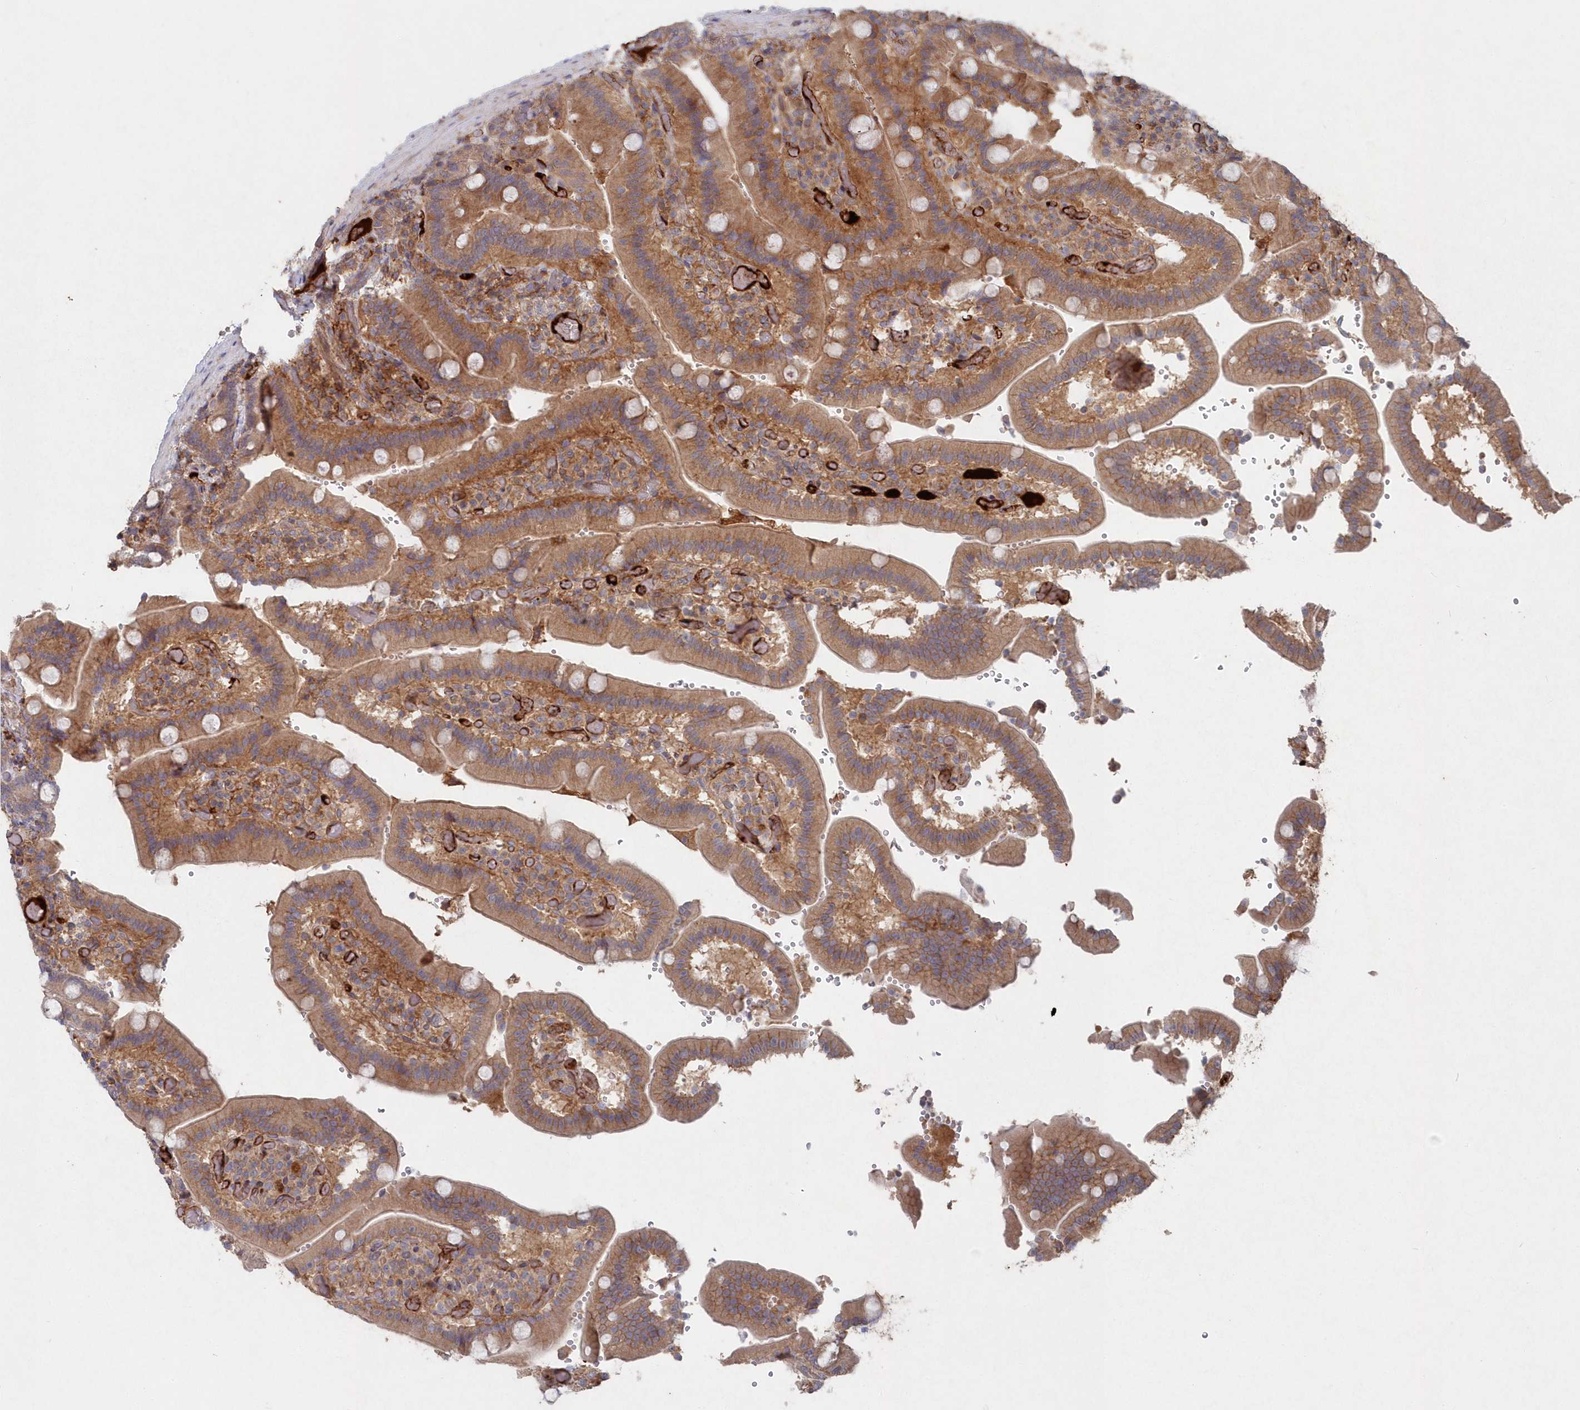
{"staining": {"intensity": "moderate", "quantity": ">75%", "location": "cytoplasmic/membranous"}, "tissue": "duodenum", "cell_type": "Glandular cells", "image_type": "normal", "snomed": [{"axis": "morphology", "description": "Normal tissue, NOS"}, {"axis": "topography", "description": "Duodenum"}], "caption": "The immunohistochemical stain highlights moderate cytoplasmic/membranous expression in glandular cells of normal duodenum.", "gene": "ABHD14B", "patient": {"sex": "female", "age": 62}}